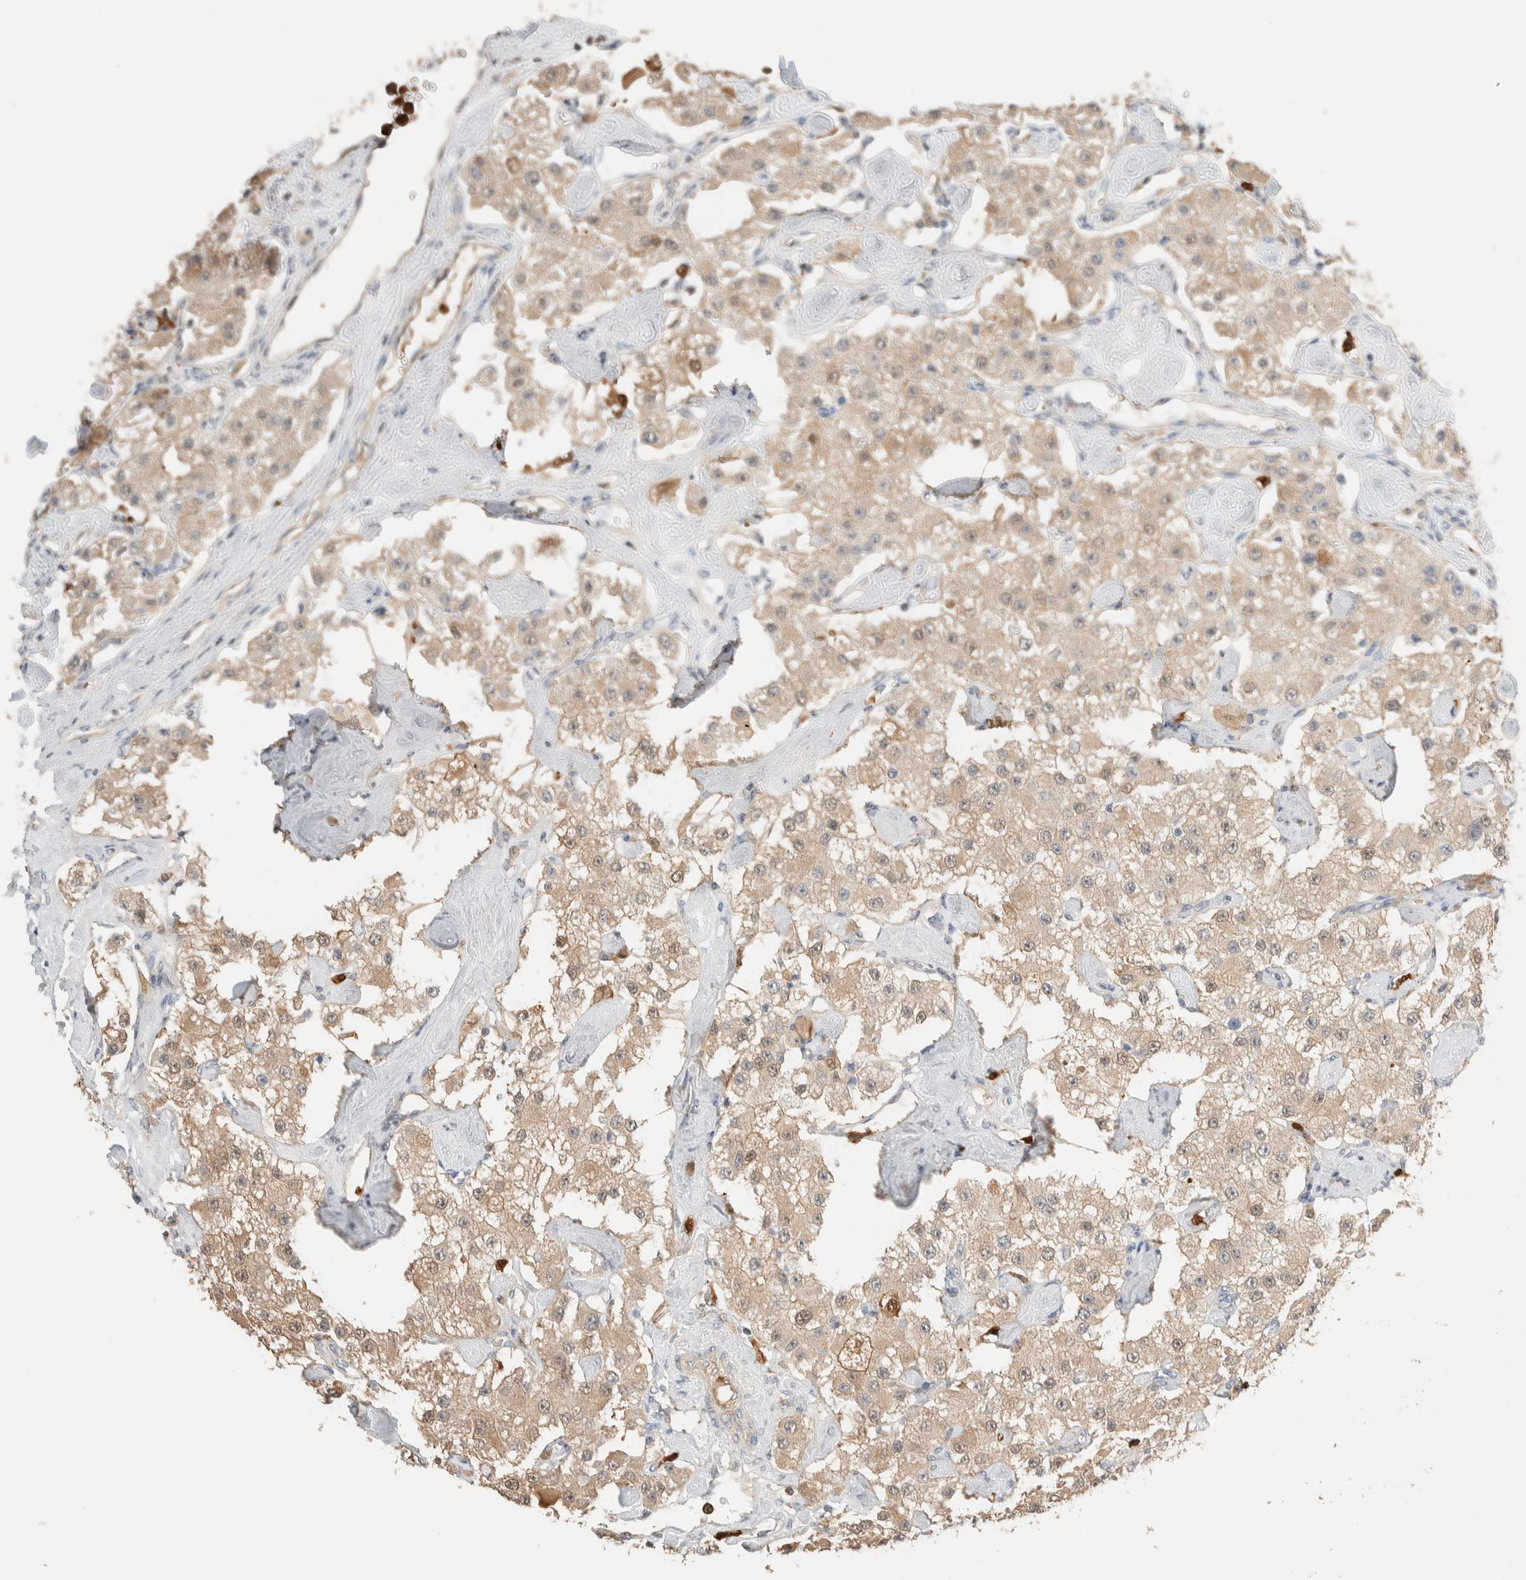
{"staining": {"intensity": "weak", "quantity": ">75%", "location": "cytoplasmic/membranous,nuclear"}, "tissue": "carcinoid", "cell_type": "Tumor cells", "image_type": "cancer", "snomed": [{"axis": "morphology", "description": "Carcinoid, malignant, NOS"}, {"axis": "topography", "description": "Pancreas"}], "caption": "Immunohistochemistry (IHC) staining of carcinoid (malignant), which reveals low levels of weak cytoplasmic/membranous and nuclear positivity in approximately >75% of tumor cells indicating weak cytoplasmic/membranous and nuclear protein positivity. The staining was performed using DAB (3,3'-diaminobenzidine) (brown) for protein detection and nuclei were counterstained in hematoxylin (blue).", "gene": "SETD4", "patient": {"sex": "male", "age": 41}}